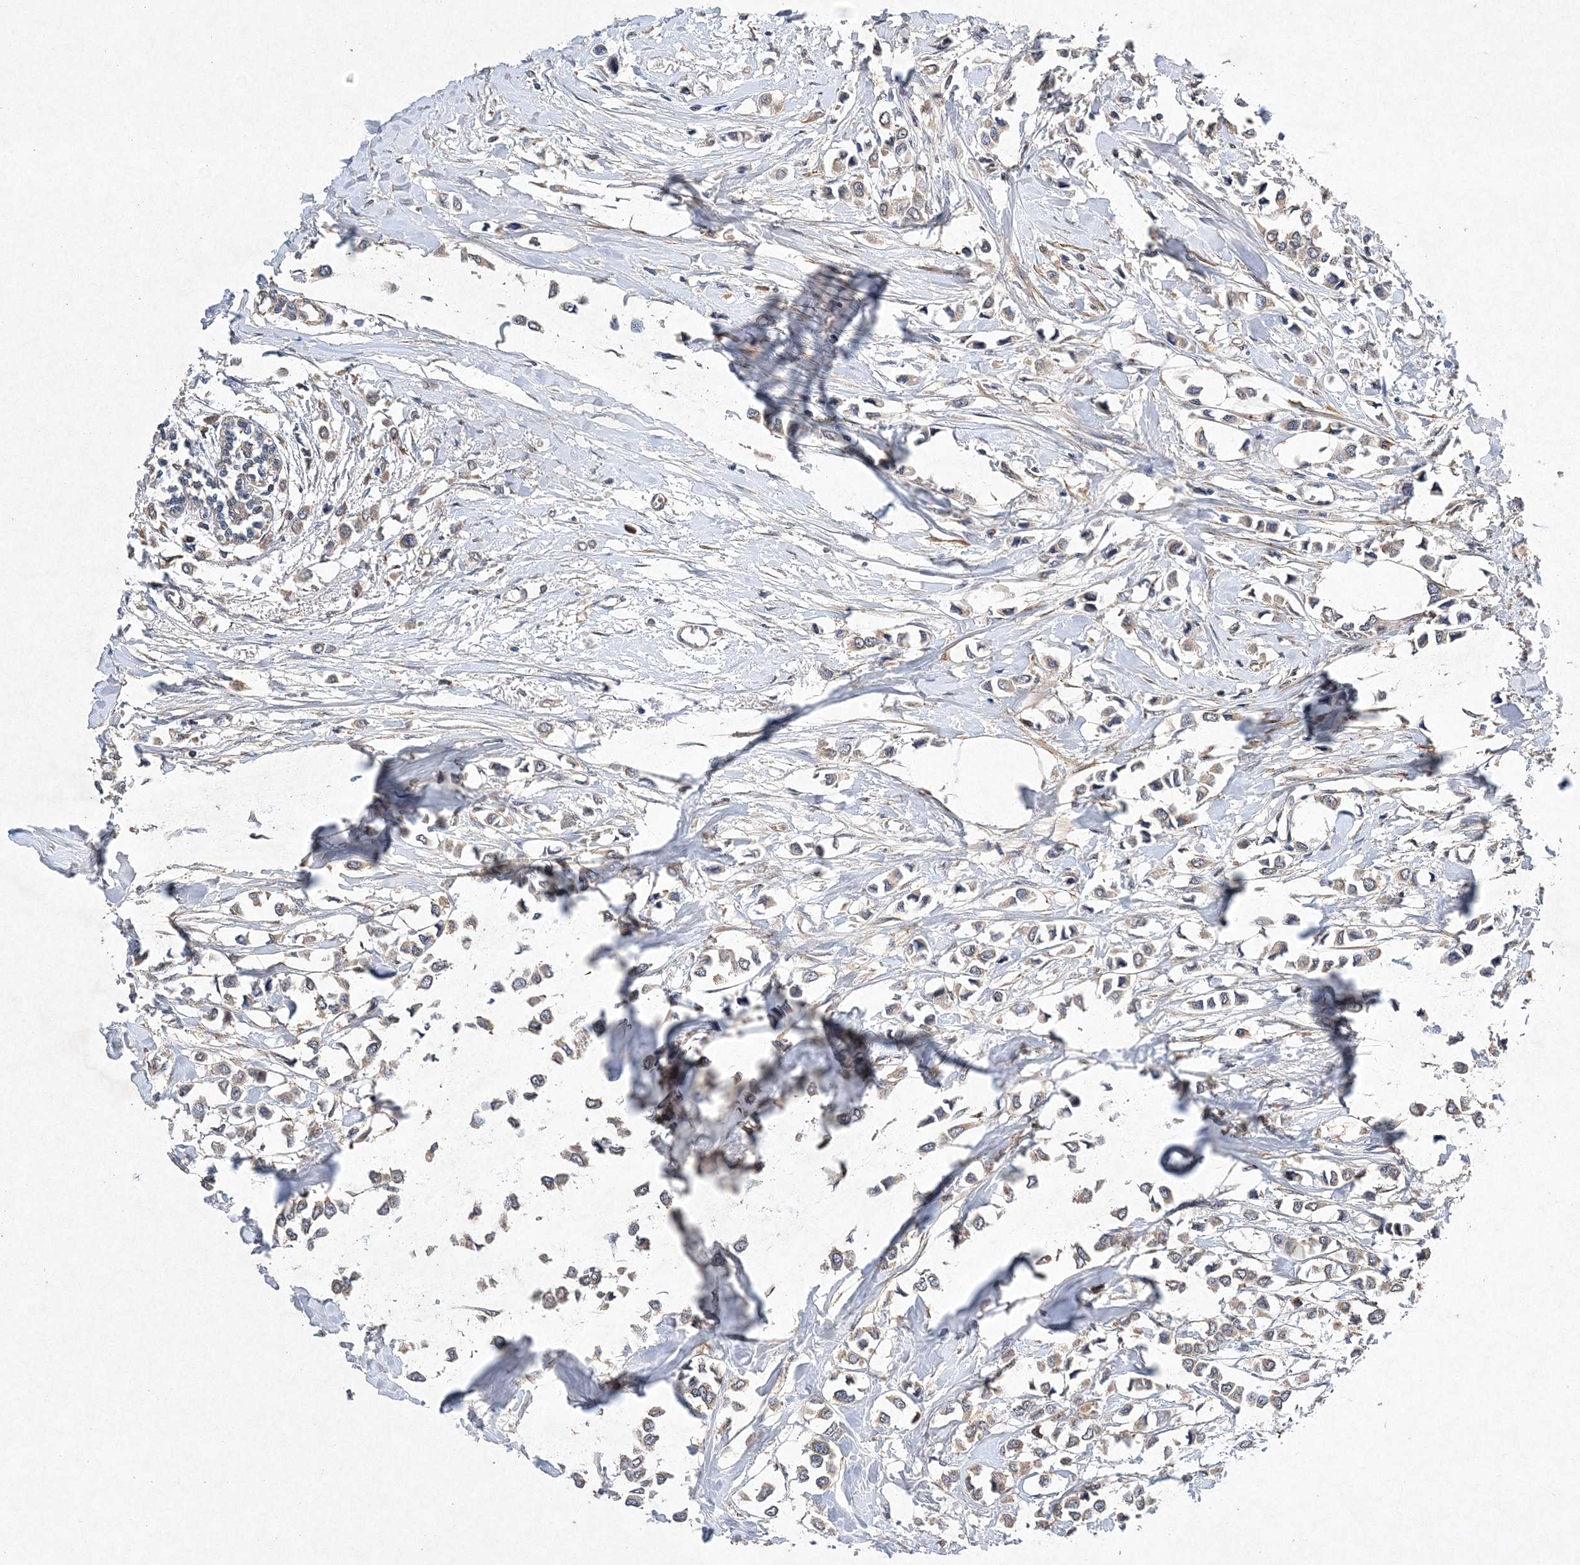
{"staining": {"intensity": "negative", "quantity": "none", "location": "none"}, "tissue": "breast cancer", "cell_type": "Tumor cells", "image_type": "cancer", "snomed": [{"axis": "morphology", "description": "Lobular carcinoma"}, {"axis": "topography", "description": "Breast"}], "caption": "Protein analysis of breast cancer shows no significant staining in tumor cells.", "gene": "PROSER1", "patient": {"sex": "female", "age": 51}}